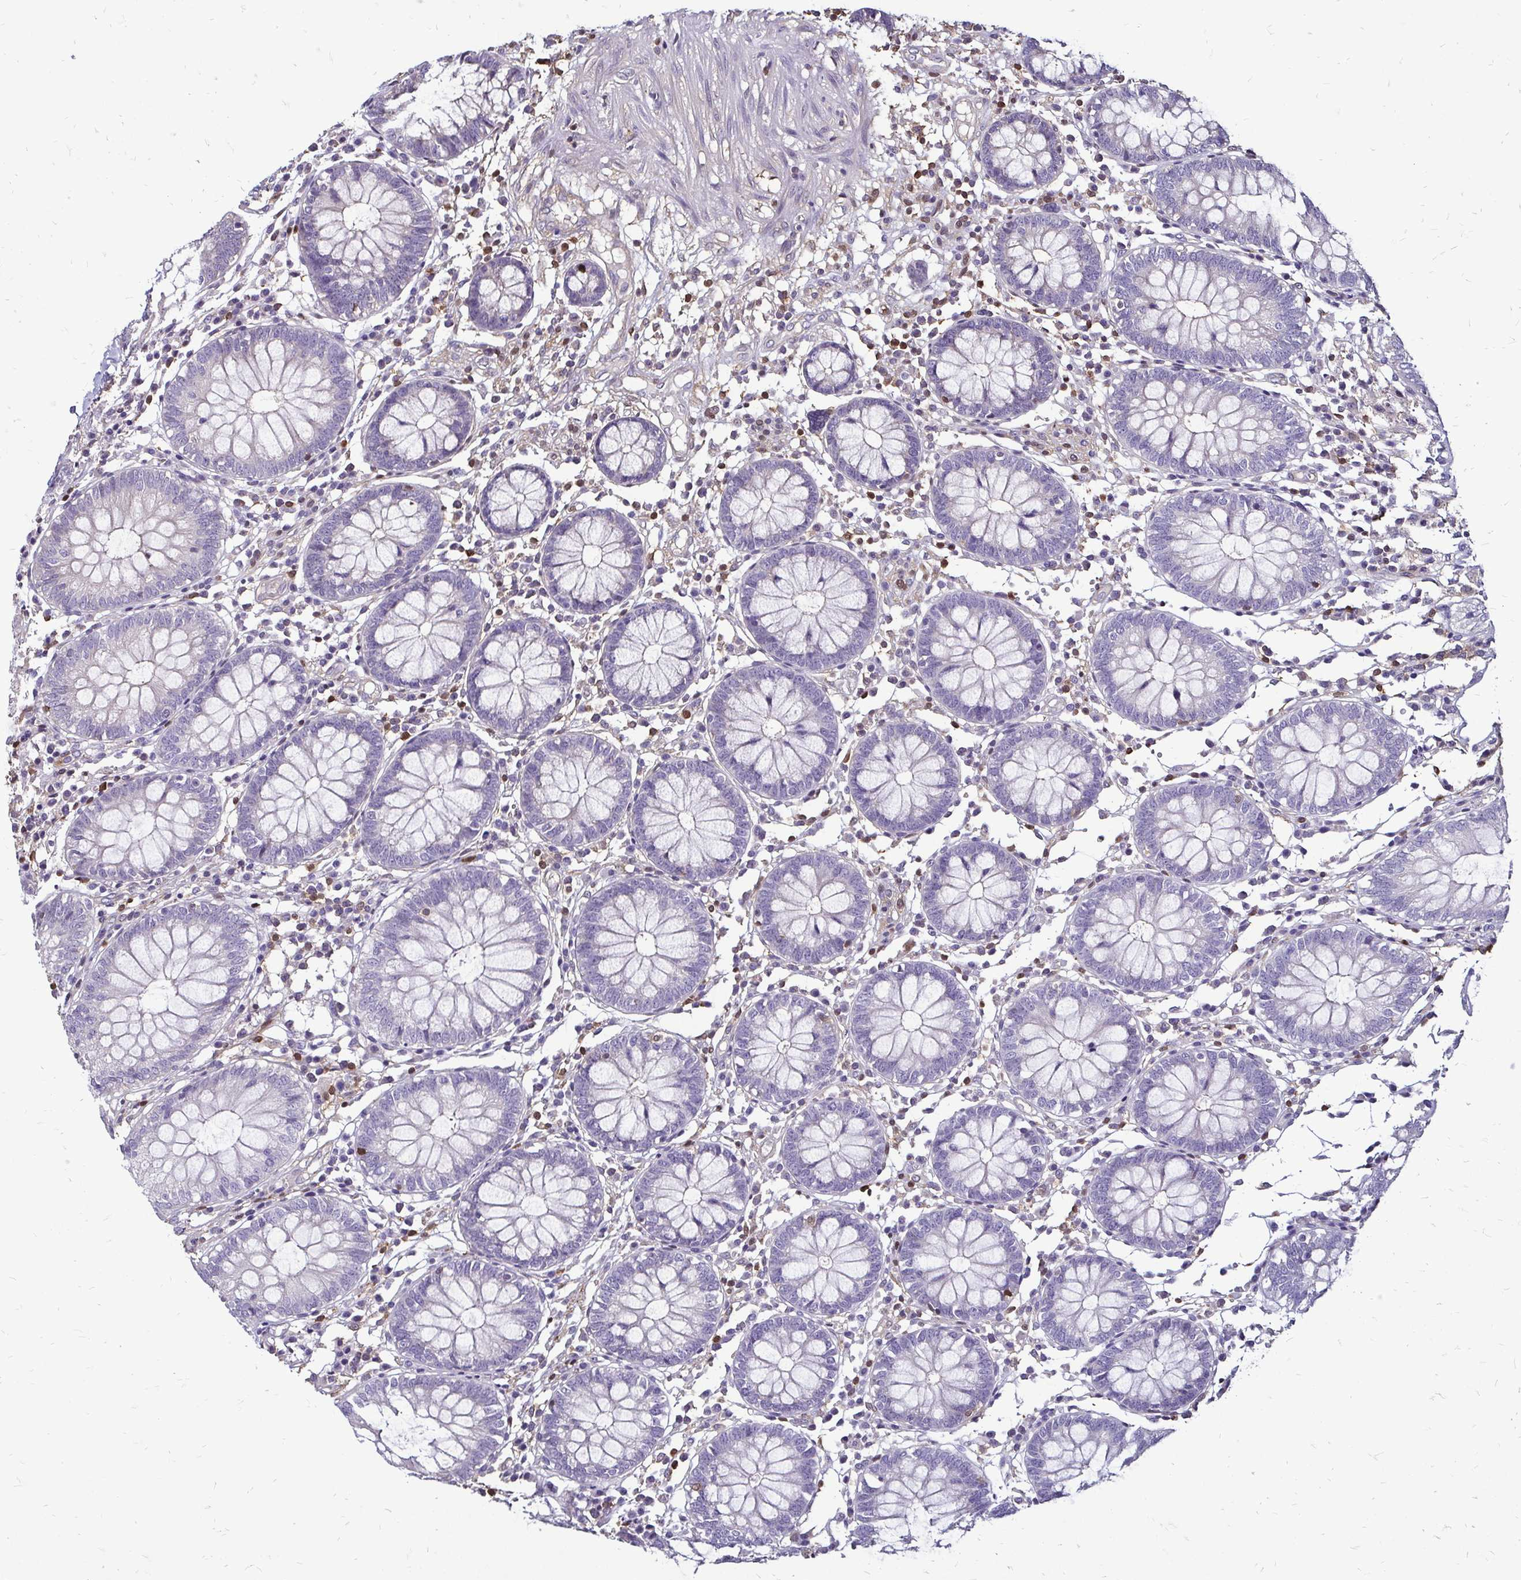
{"staining": {"intensity": "moderate", "quantity": "<25%", "location": "cytoplasmic/membranous"}, "tissue": "colon", "cell_type": "Endothelial cells", "image_type": "normal", "snomed": [{"axis": "morphology", "description": "Normal tissue, NOS"}, {"axis": "morphology", "description": "Adenocarcinoma, NOS"}, {"axis": "topography", "description": "Colon"}], "caption": "Moderate cytoplasmic/membranous expression is appreciated in about <25% of endothelial cells in normal colon.", "gene": "ZFP1", "patient": {"sex": "male", "age": 83}}